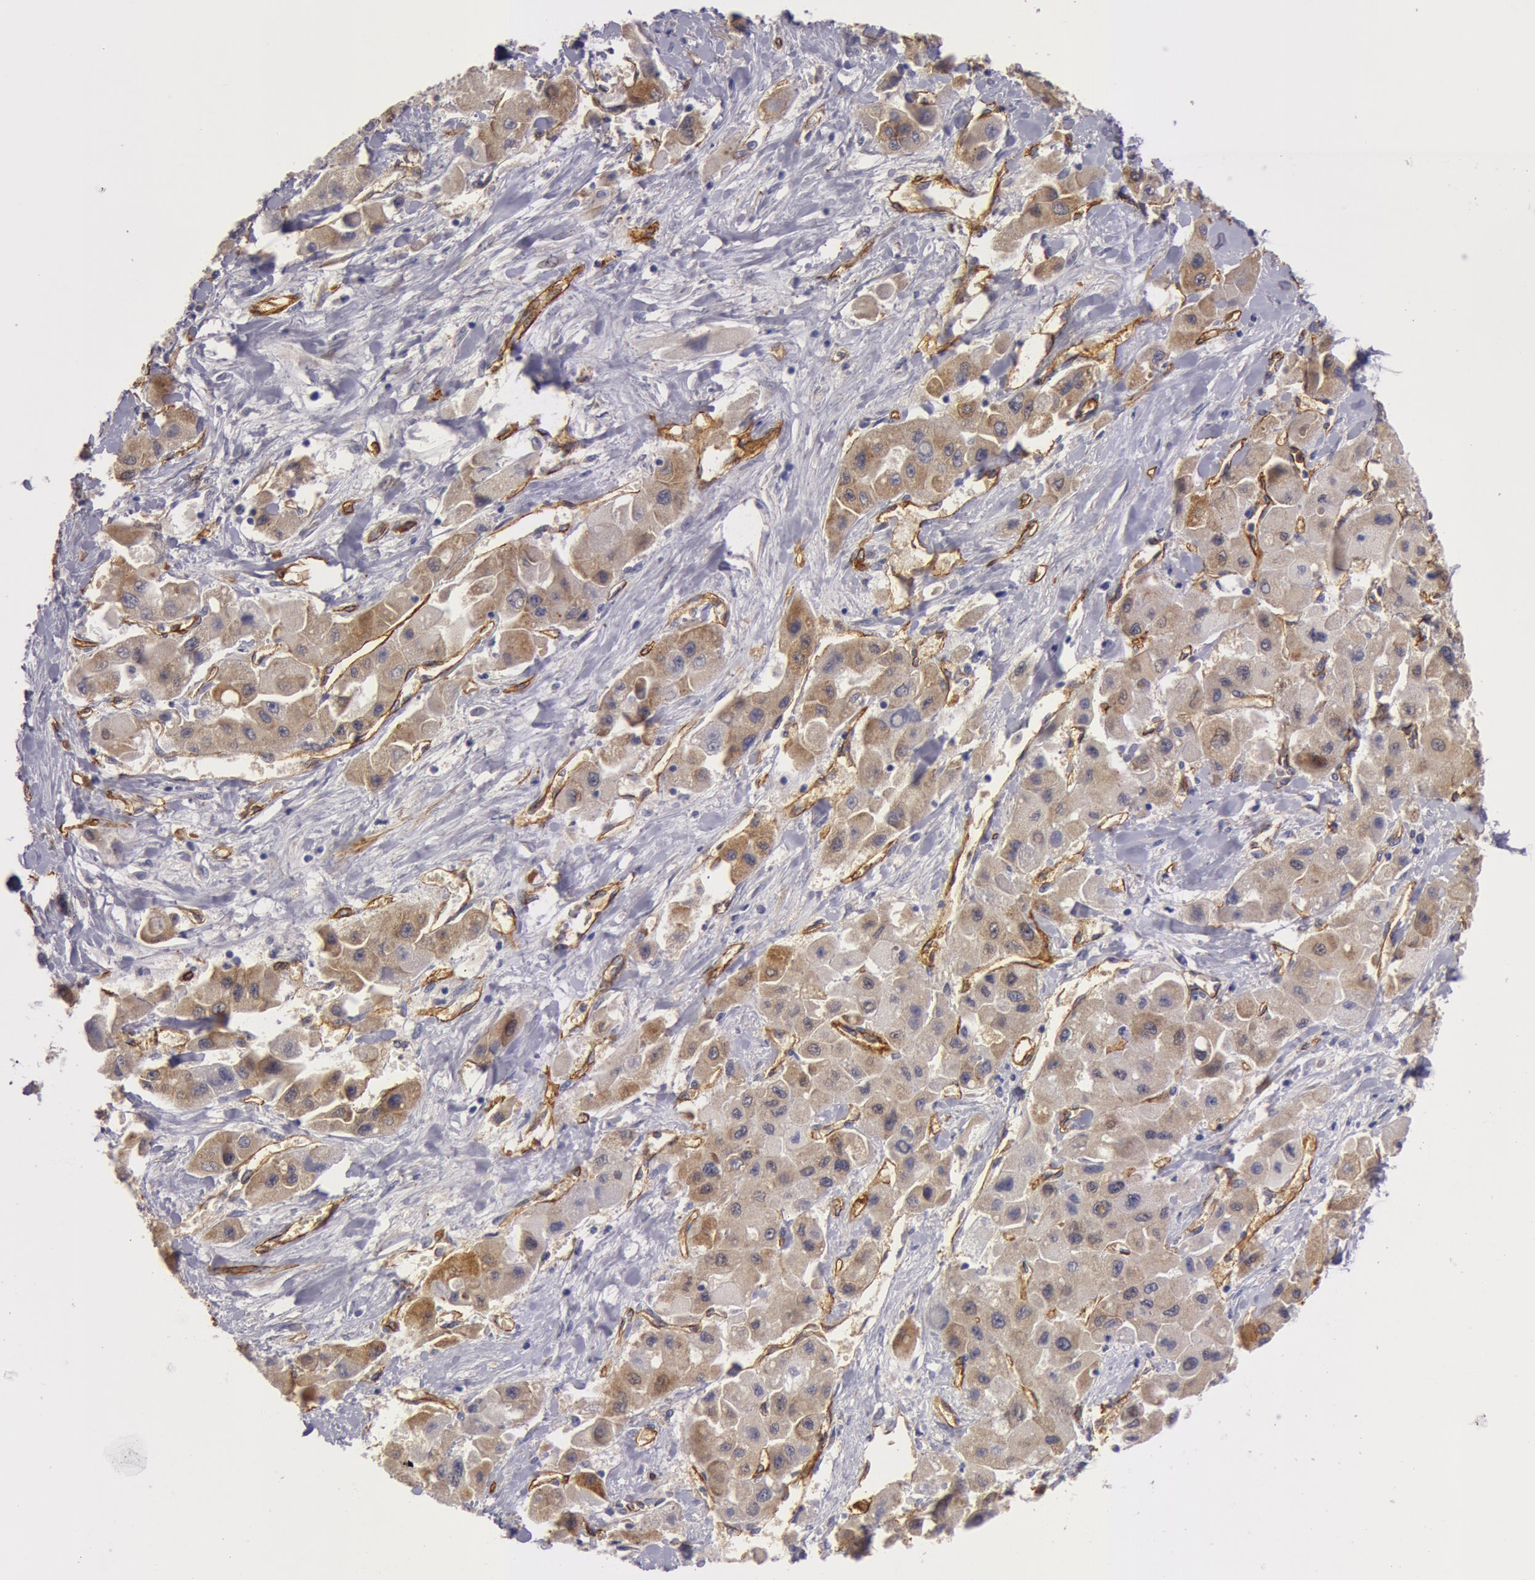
{"staining": {"intensity": "weak", "quantity": "25%-75%", "location": "cytoplasmic/membranous"}, "tissue": "liver cancer", "cell_type": "Tumor cells", "image_type": "cancer", "snomed": [{"axis": "morphology", "description": "Carcinoma, Hepatocellular, NOS"}, {"axis": "topography", "description": "Liver"}], "caption": "Liver hepatocellular carcinoma stained with a protein marker reveals weak staining in tumor cells.", "gene": "IL23A", "patient": {"sex": "male", "age": 24}}